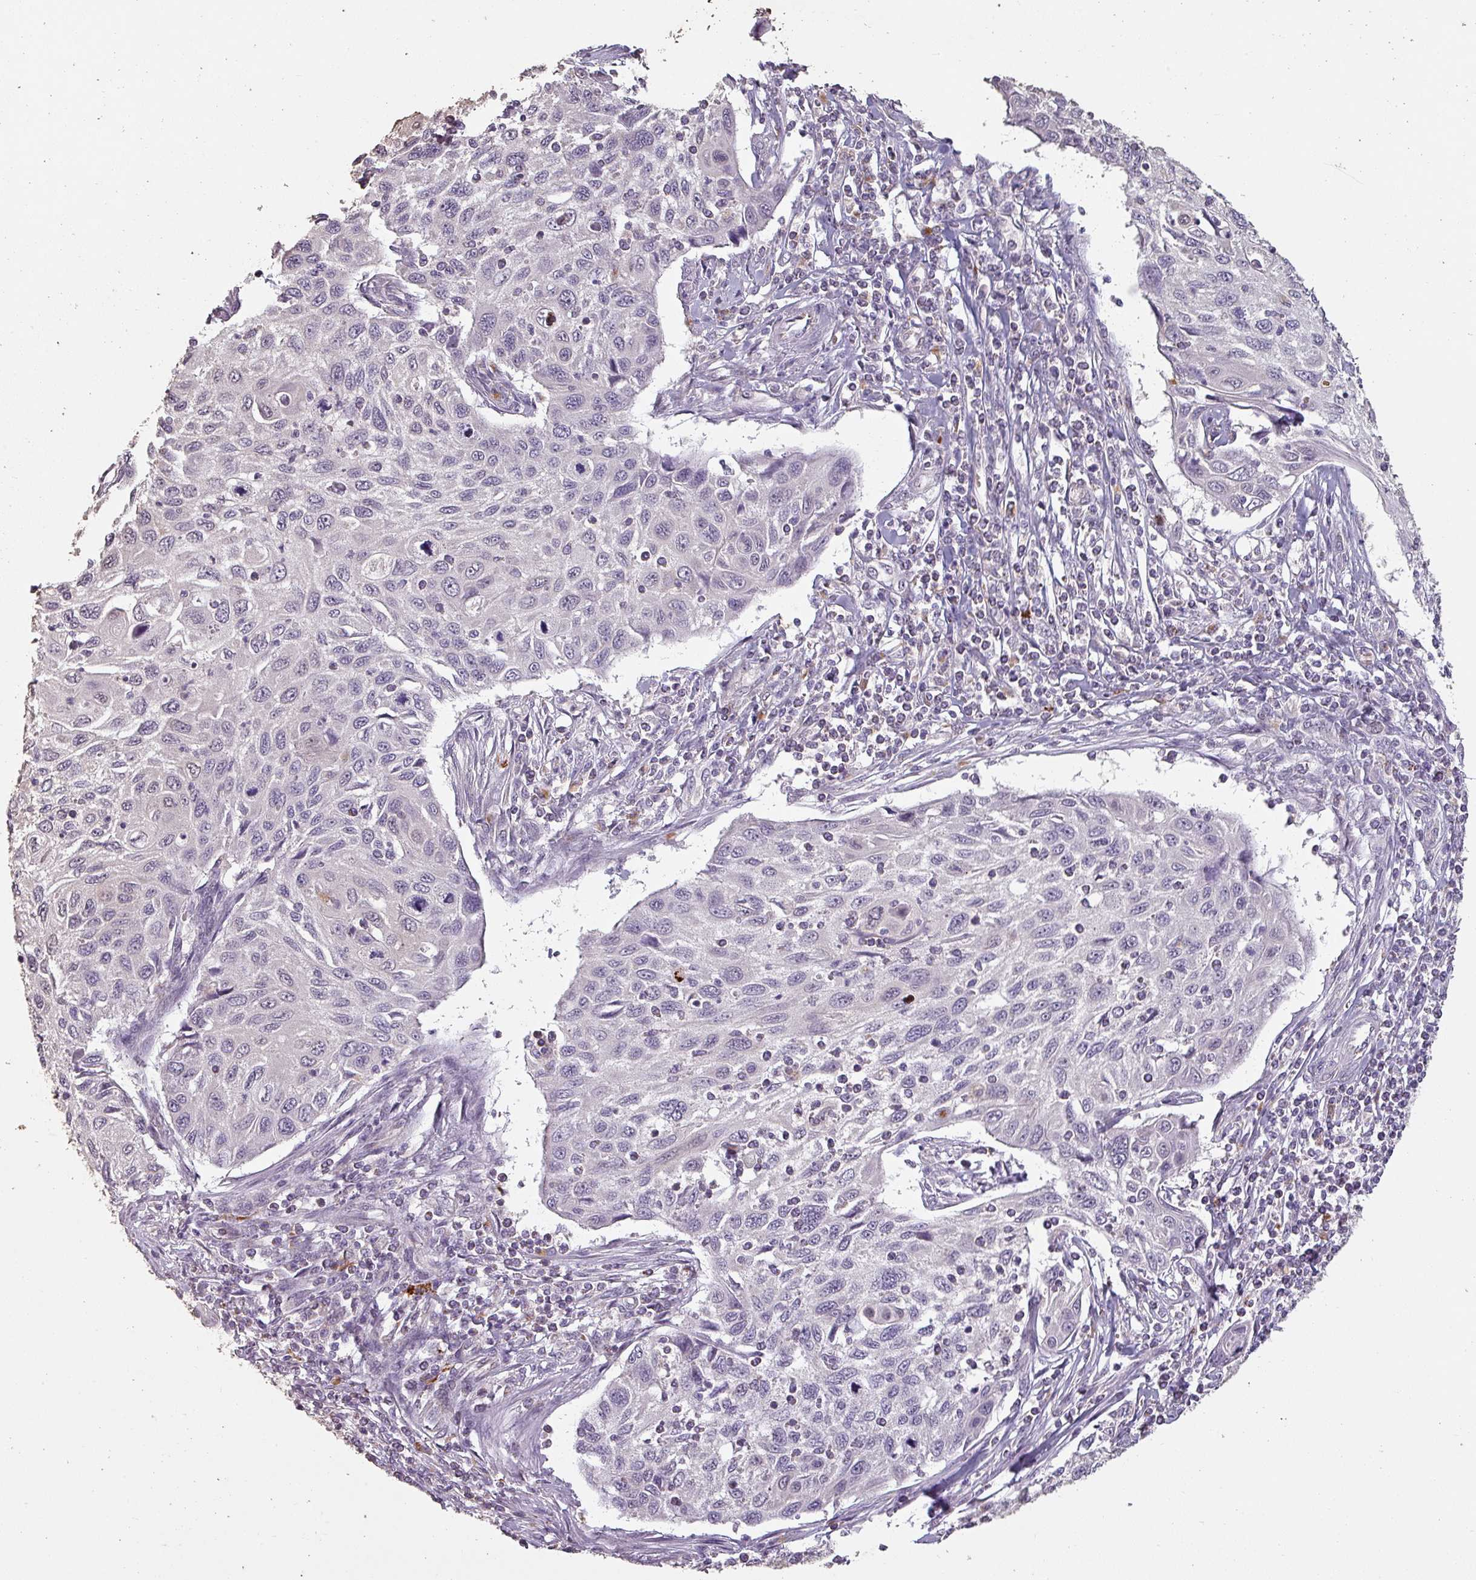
{"staining": {"intensity": "negative", "quantity": "none", "location": "none"}, "tissue": "cervical cancer", "cell_type": "Tumor cells", "image_type": "cancer", "snomed": [{"axis": "morphology", "description": "Squamous cell carcinoma, NOS"}, {"axis": "topography", "description": "Cervix"}], "caption": "DAB immunohistochemical staining of squamous cell carcinoma (cervical) reveals no significant positivity in tumor cells. (Stains: DAB (3,3'-diaminobenzidine) IHC with hematoxylin counter stain, Microscopy: brightfield microscopy at high magnification).", "gene": "LYPLA1", "patient": {"sex": "female", "age": 70}}